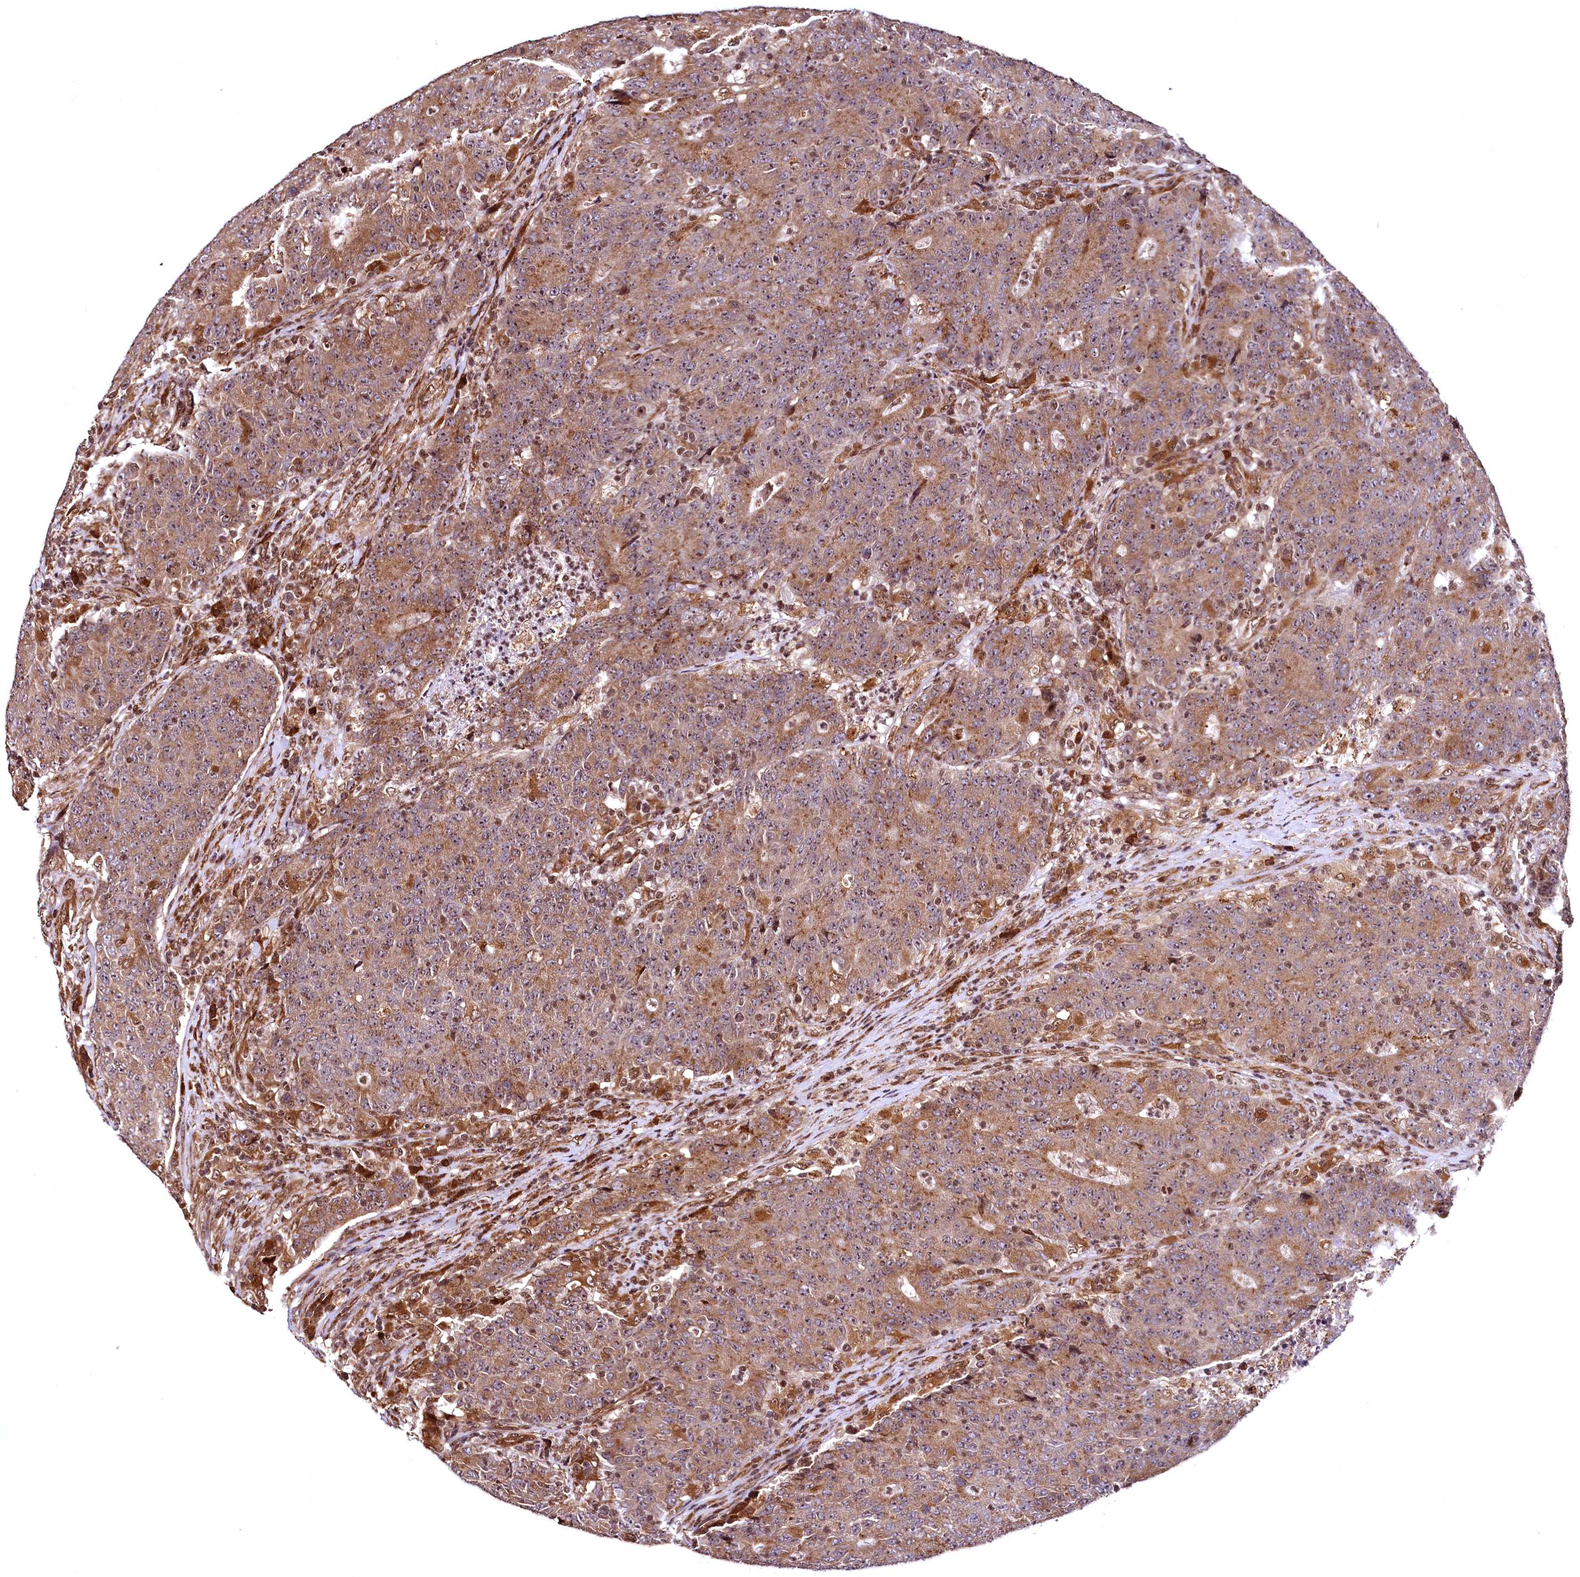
{"staining": {"intensity": "moderate", "quantity": ">75%", "location": "cytoplasmic/membranous,nuclear"}, "tissue": "colorectal cancer", "cell_type": "Tumor cells", "image_type": "cancer", "snomed": [{"axis": "morphology", "description": "Adenocarcinoma, NOS"}, {"axis": "topography", "description": "Colon"}], "caption": "Human adenocarcinoma (colorectal) stained for a protein (brown) exhibits moderate cytoplasmic/membranous and nuclear positive staining in approximately >75% of tumor cells.", "gene": "PDS5B", "patient": {"sex": "female", "age": 75}}